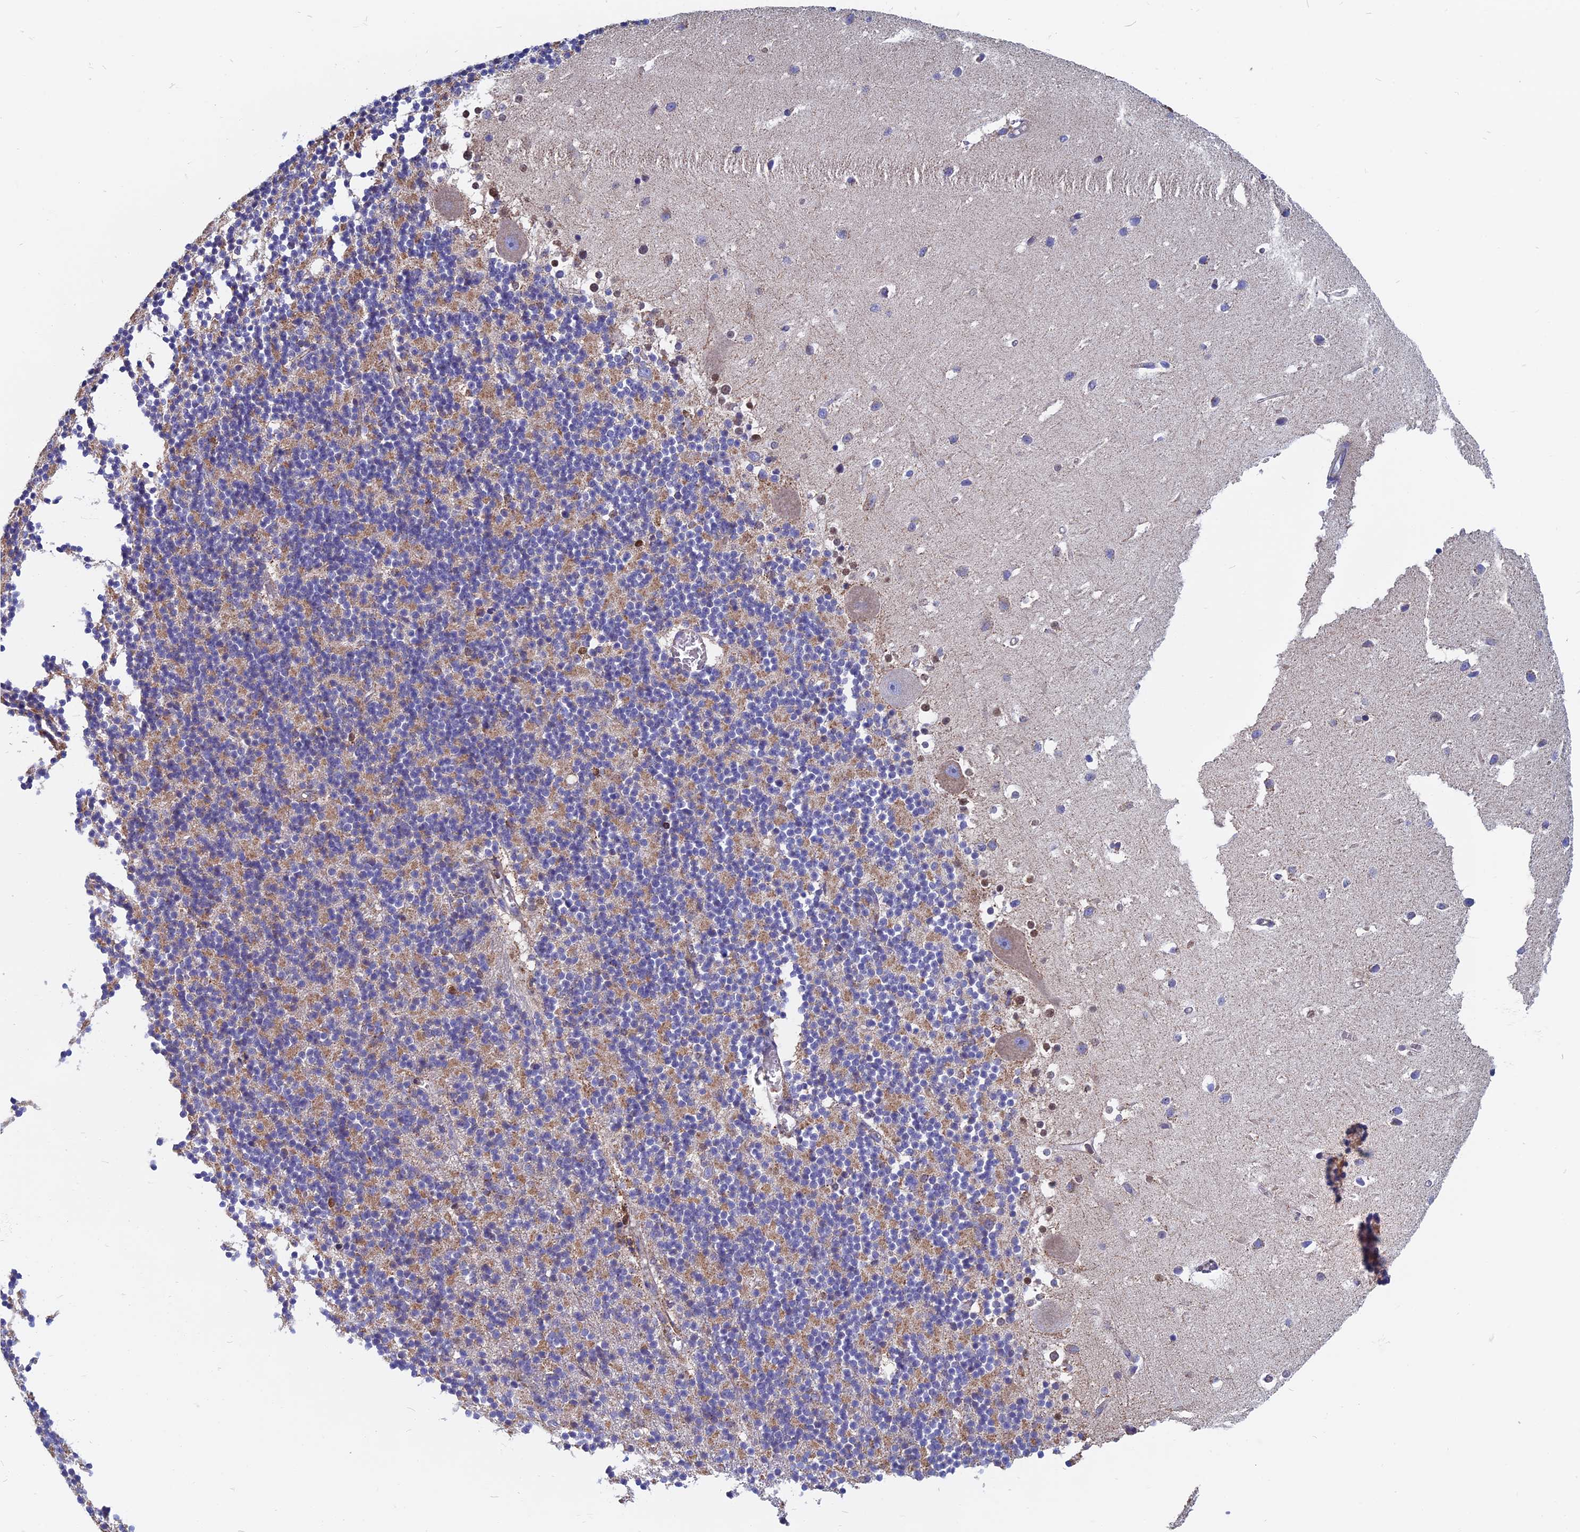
{"staining": {"intensity": "negative", "quantity": "none", "location": "none"}, "tissue": "cerebellum", "cell_type": "Cells in granular layer", "image_type": "normal", "snomed": [{"axis": "morphology", "description": "Normal tissue, NOS"}, {"axis": "topography", "description": "Cerebellum"}], "caption": "IHC histopathology image of normal cerebellum: human cerebellum stained with DAB demonstrates no significant protein positivity in cells in granular layer.", "gene": "HSD17B8", "patient": {"sex": "male", "age": 54}}